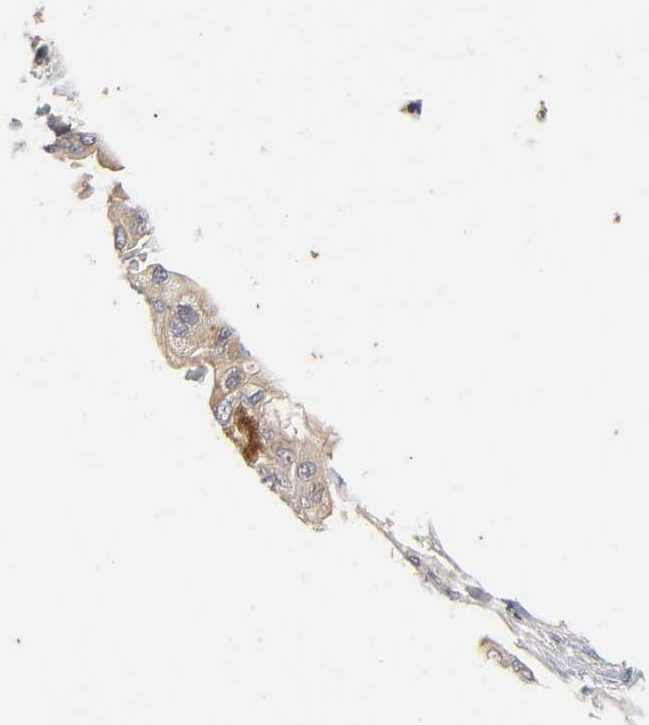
{"staining": {"intensity": "weak", "quantity": ">75%", "location": "cytoplasmic/membranous"}, "tissue": "pancreatic cancer", "cell_type": "Tumor cells", "image_type": "cancer", "snomed": [{"axis": "morphology", "description": "Adenocarcinoma, NOS"}, {"axis": "topography", "description": "Pancreas"}], "caption": "There is low levels of weak cytoplasmic/membranous staining in tumor cells of pancreatic adenocarcinoma, as demonstrated by immunohistochemical staining (brown color).", "gene": "CXADR", "patient": {"sex": "female", "age": 75}}